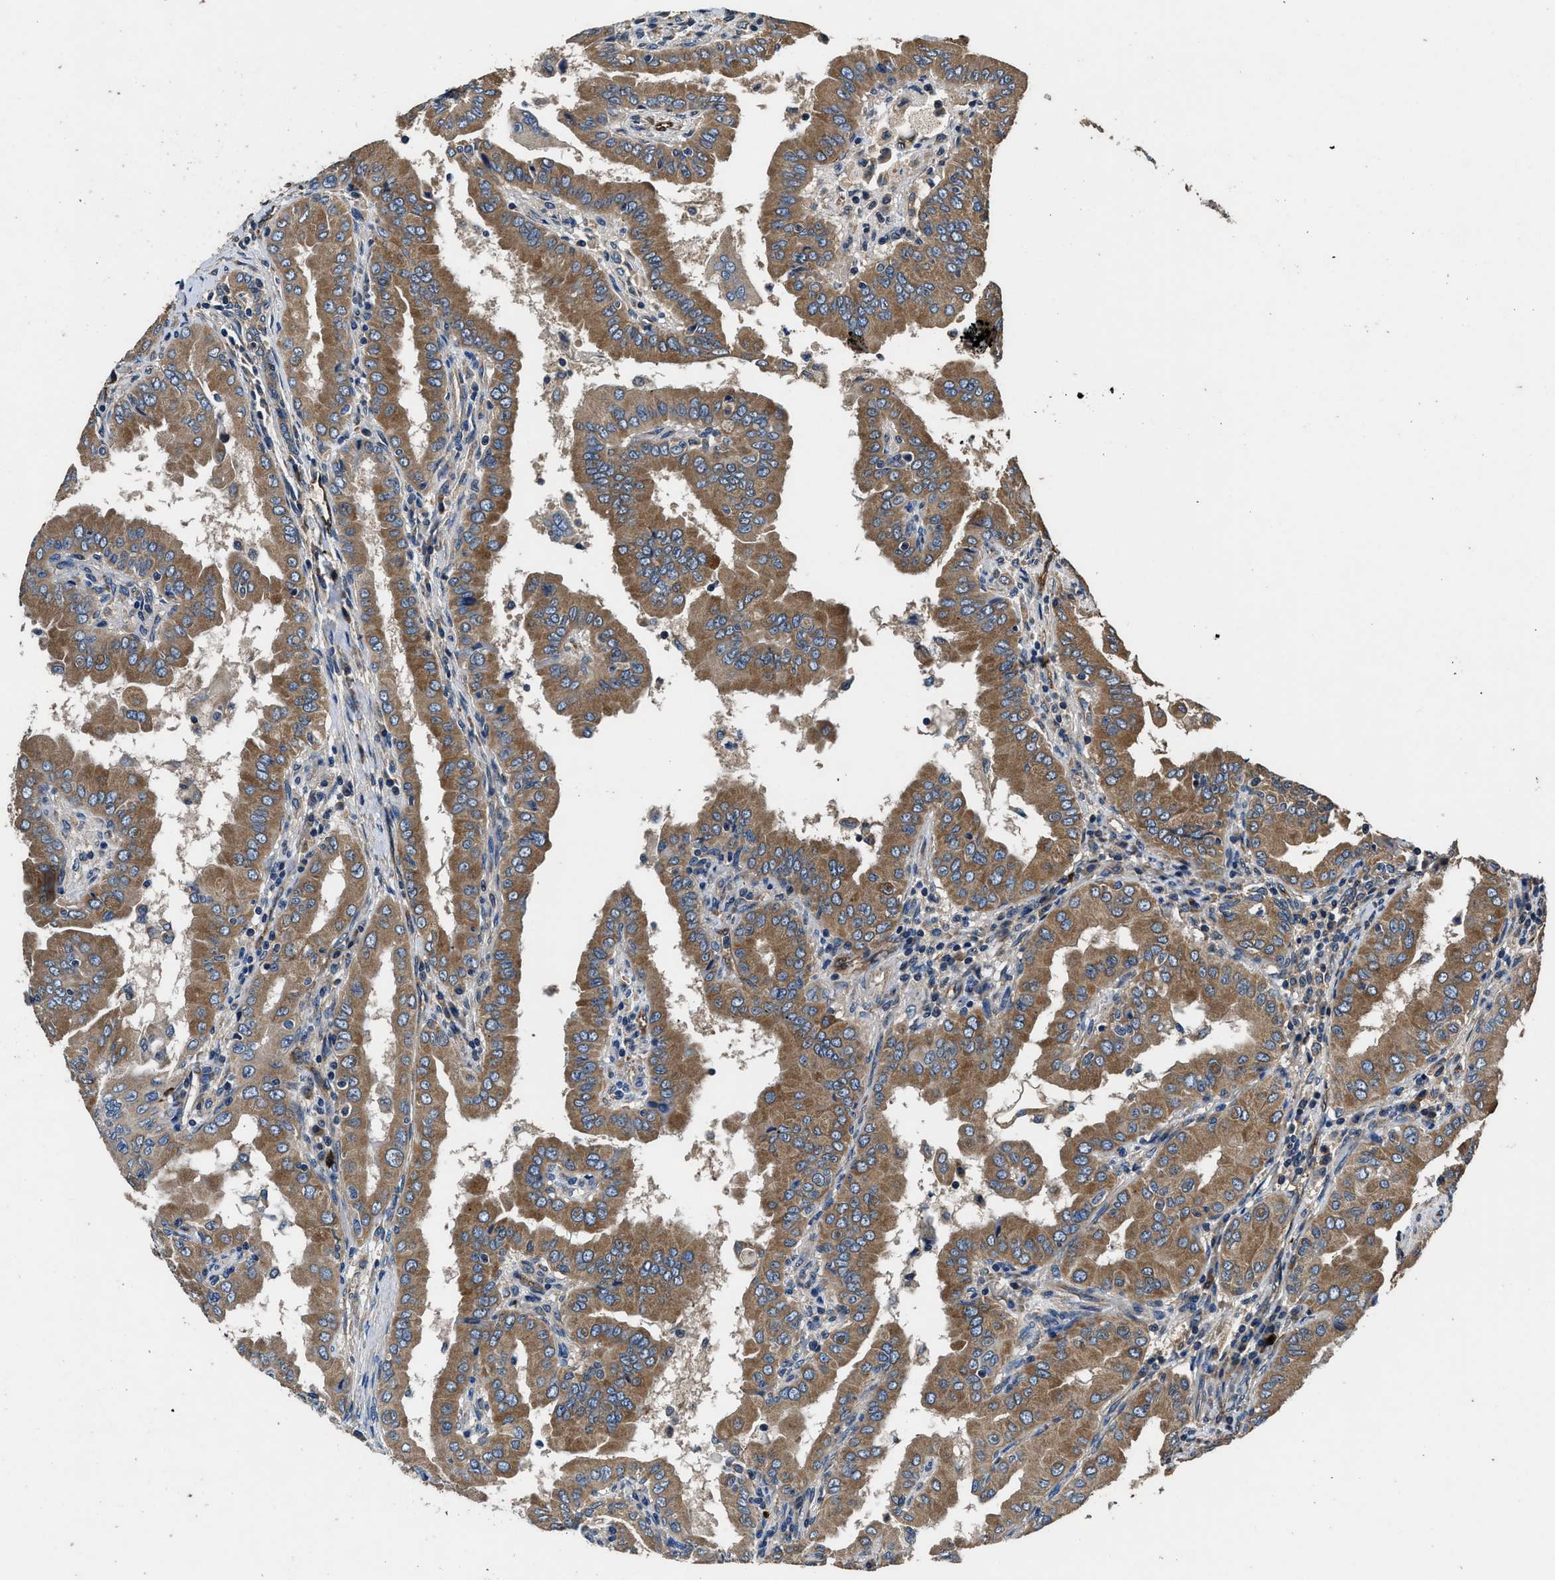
{"staining": {"intensity": "moderate", "quantity": ">75%", "location": "cytoplasmic/membranous"}, "tissue": "thyroid cancer", "cell_type": "Tumor cells", "image_type": "cancer", "snomed": [{"axis": "morphology", "description": "Papillary adenocarcinoma, NOS"}, {"axis": "topography", "description": "Thyroid gland"}], "caption": "Immunohistochemical staining of human thyroid cancer (papillary adenocarcinoma) displays medium levels of moderate cytoplasmic/membranous protein expression in approximately >75% of tumor cells.", "gene": "DHRS7B", "patient": {"sex": "male", "age": 33}}